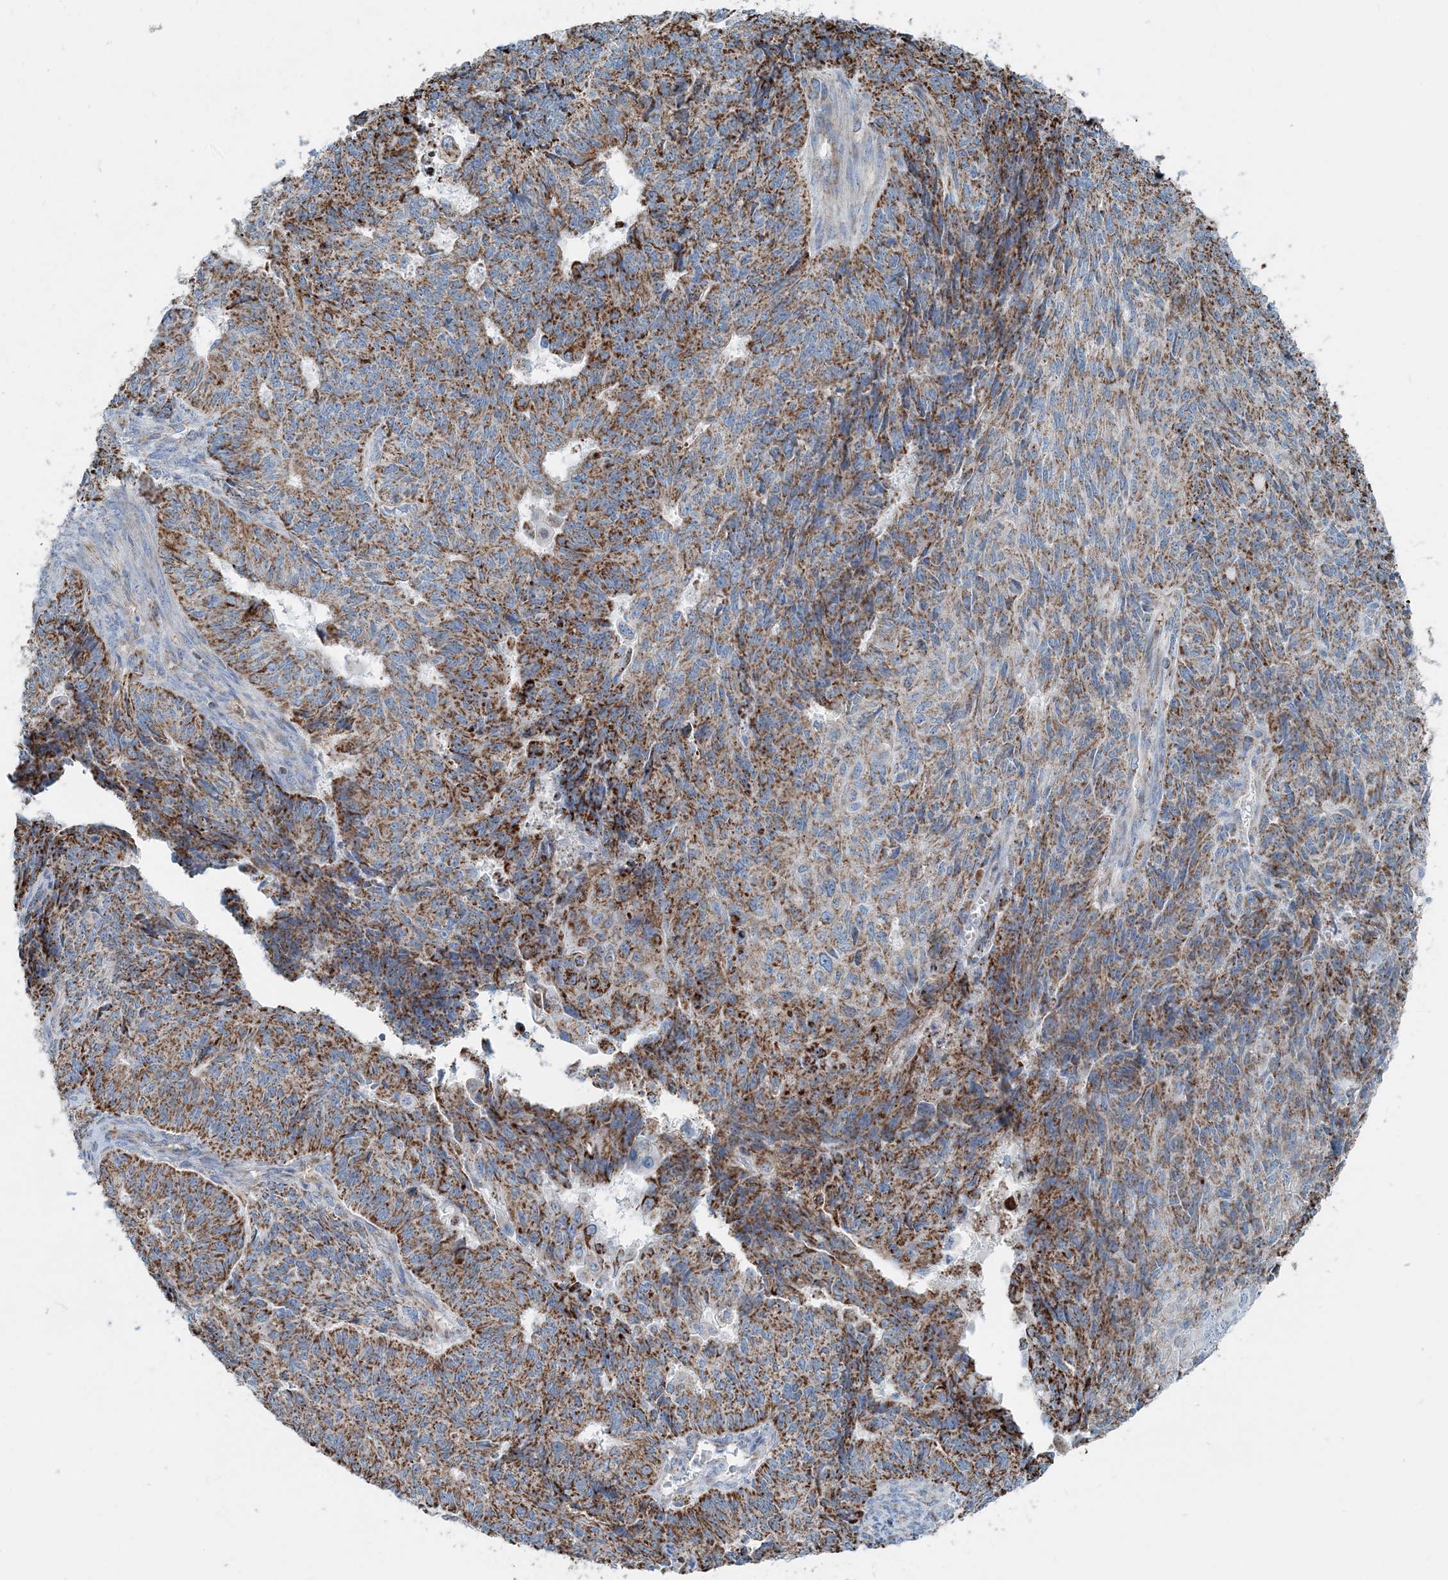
{"staining": {"intensity": "strong", "quantity": ">75%", "location": "cytoplasmic/membranous"}, "tissue": "endometrial cancer", "cell_type": "Tumor cells", "image_type": "cancer", "snomed": [{"axis": "morphology", "description": "Adenocarcinoma, NOS"}, {"axis": "topography", "description": "Endometrium"}], "caption": "This histopathology image displays IHC staining of human endometrial adenocarcinoma, with high strong cytoplasmic/membranous staining in approximately >75% of tumor cells.", "gene": "INTU", "patient": {"sex": "female", "age": 32}}